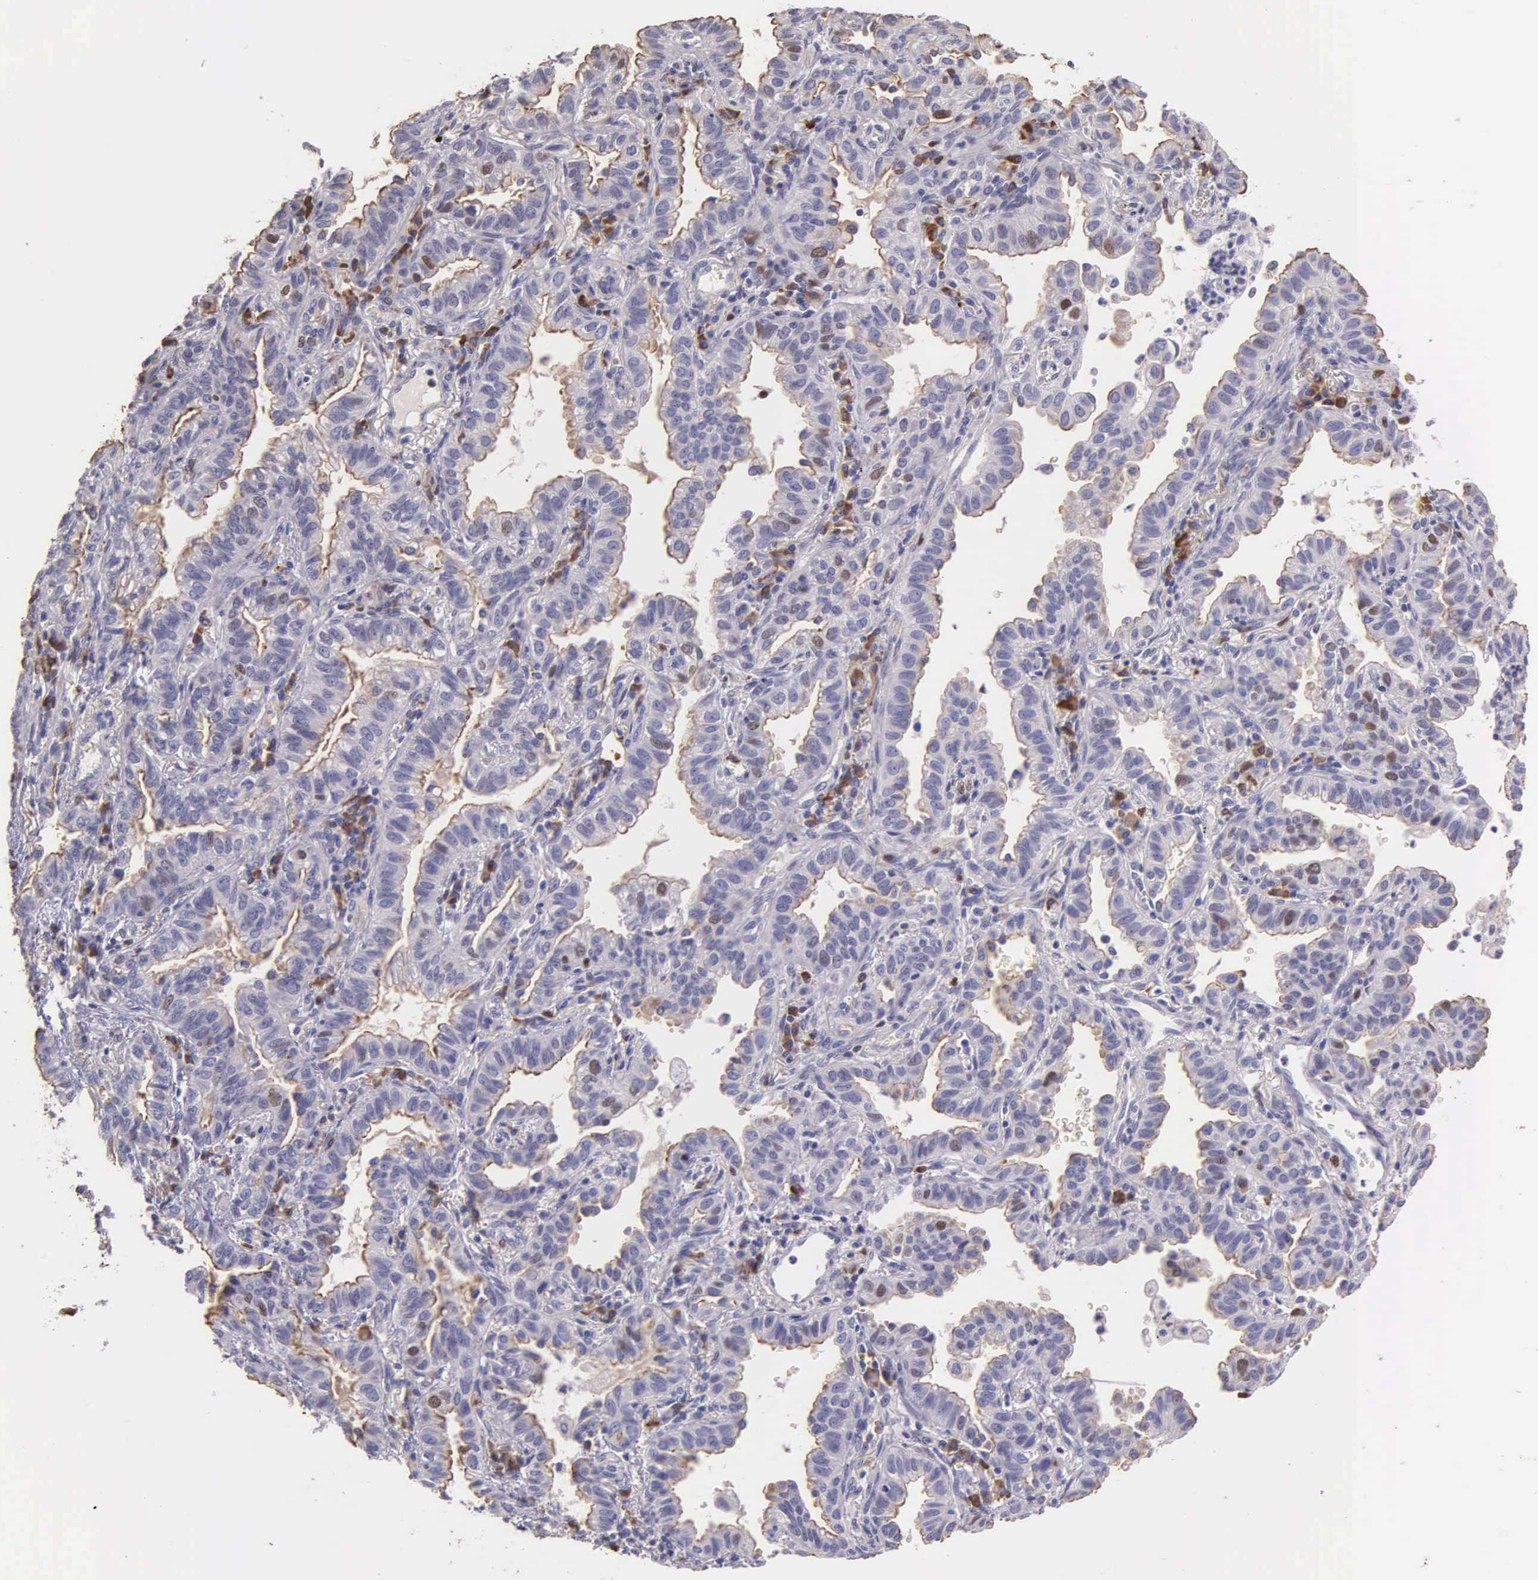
{"staining": {"intensity": "moderate", "quantity": "<25%", "location": "nuclear"}, "tissue": "lung cancer", "cell_type": "Tumor cells", "image_type": "cancer", "snomed": [{"axis": "morphology", "description": "Adenocarcinoma, NOS"}, {"axis": "topography", "description": "Lung"}], "caption": "Lung cancer (adenocarcinoma) tissue reveals moderate nuclear expression in approximately <25% of tumor cells", "gene": "MCM5", "patient": {"sex": "female", "age": 50}}